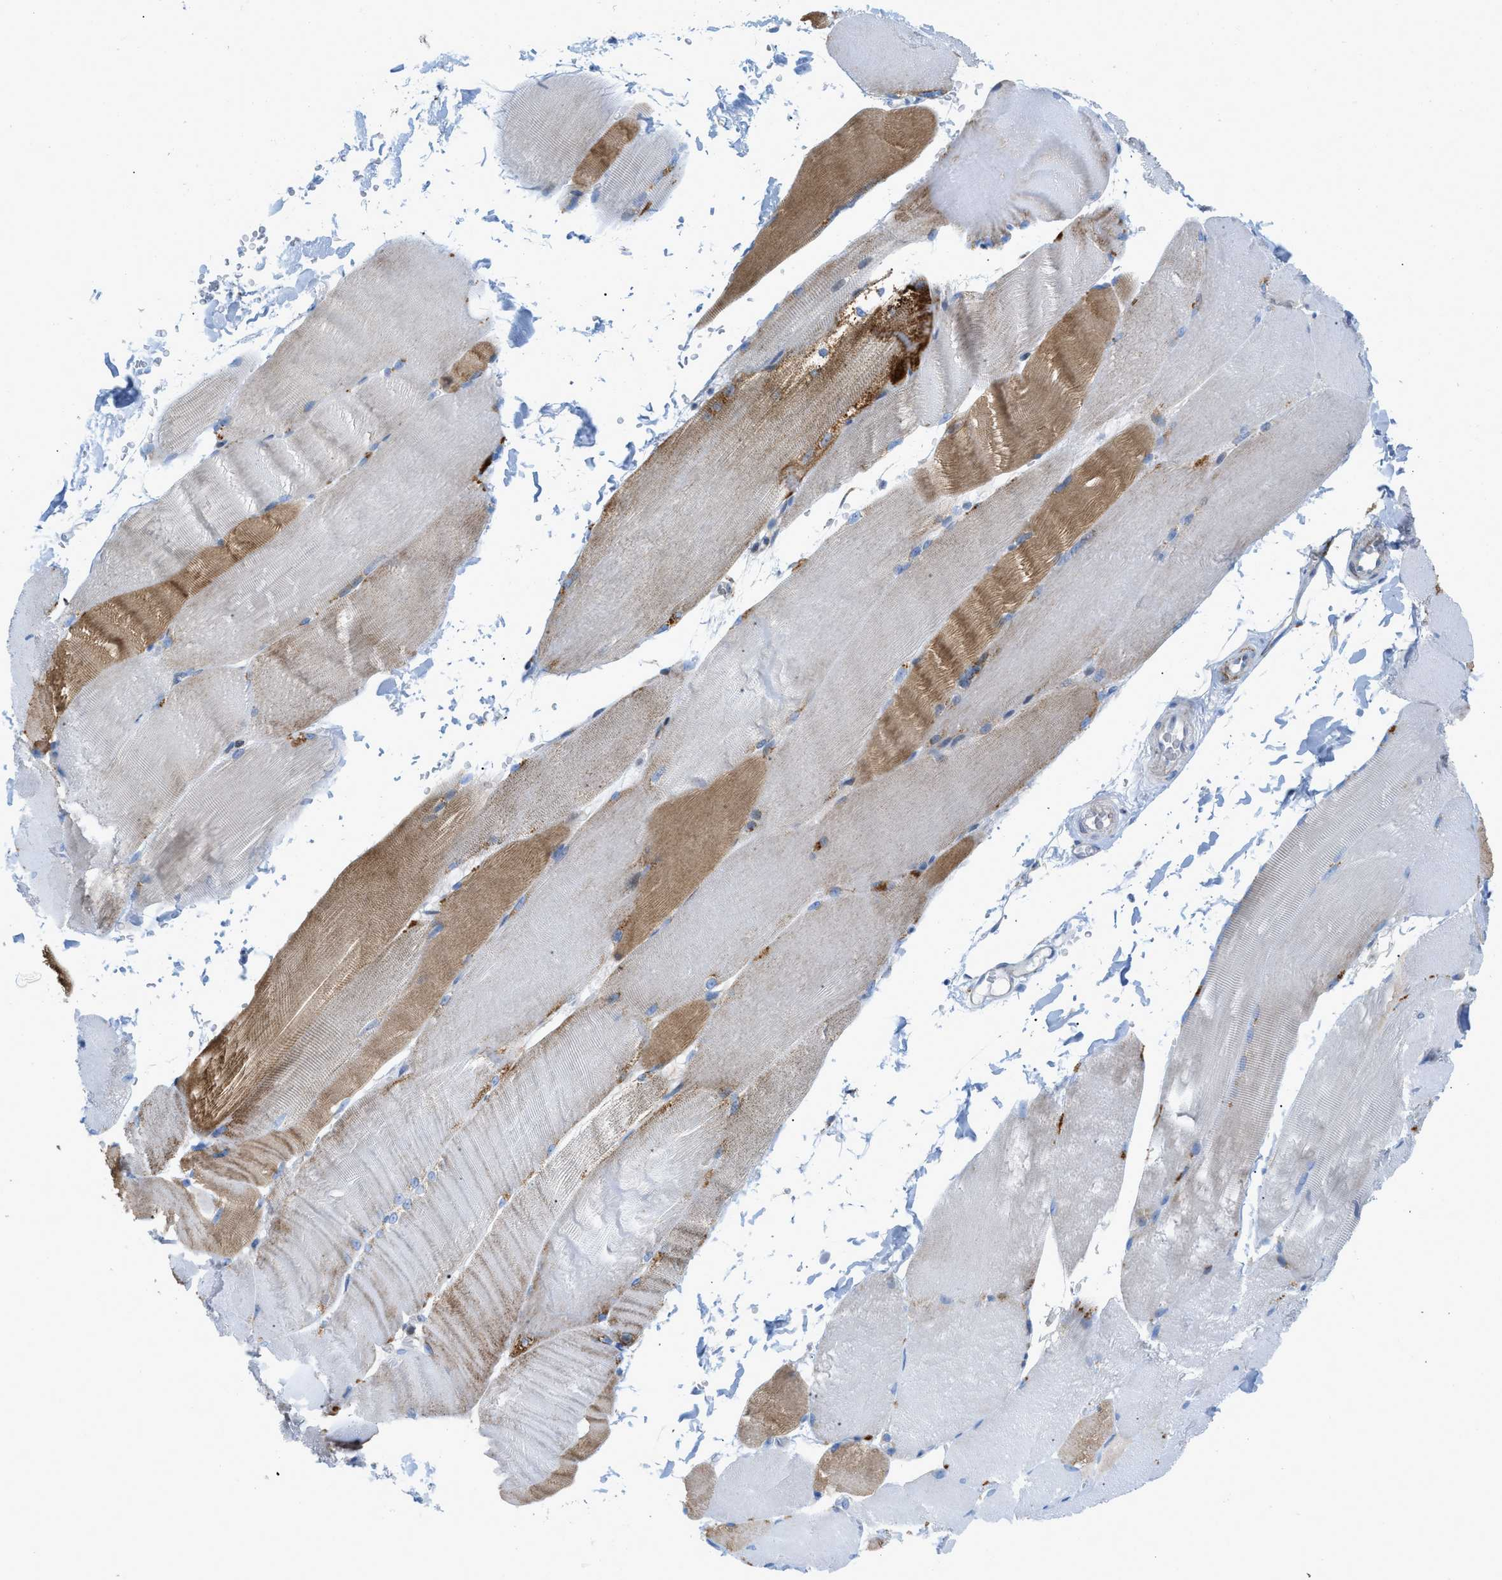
{"staining": {"intensity": "moderate", "quantity": "25%-75%", "location": "cytoplasmic/membranous"}, "tissue": "skeletal muscle", "cell_type": "Myocytes", "image_type": "normal", "snomed": [{"axis": "morphology", "description": "Normal tissue, NOS"}, {"axis": "topography", "description": "Skin"}, {"axis": "topography", "description": "Skeletal muscle"}], "caption": "Skeletal muscle stained with immunohistochemistry (IHC) exhibits moderate cytoplasmic/membranous expression in about 25%-75% of myocytes.", "gene": "RBBP9", "patient": {"sex": "male", "age": 83}}